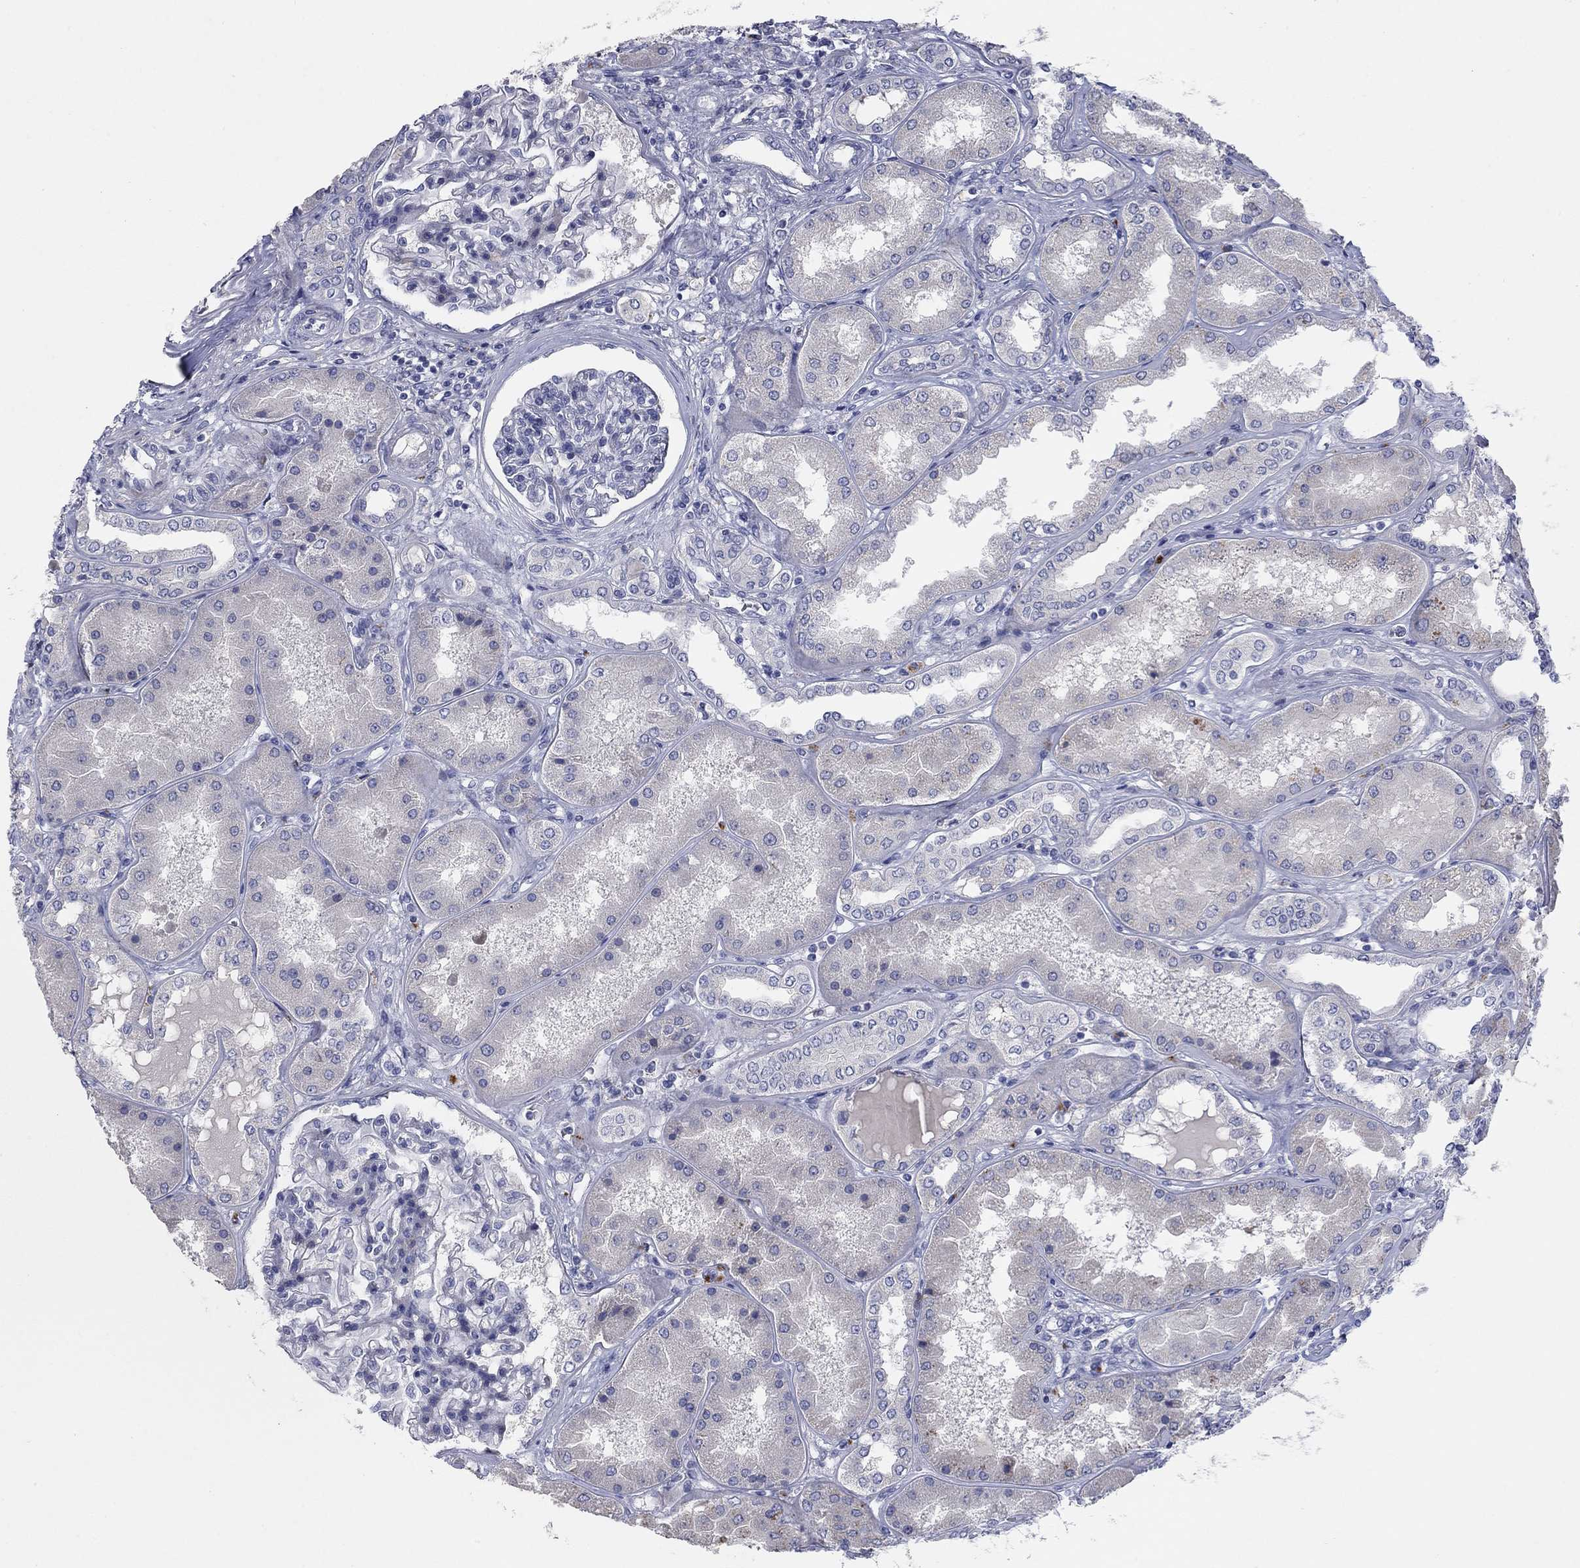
{"staining": {"intensity": "negative", "quantity": "none", "location": "none"}, "tissue": "kidney", "cell_type": "Cells in glomeruli", "image_type": "normal", "snomed": [{"axis": "morphology", "description": "Normal tissue, NOS"}, {"axis": "topography", "description": "Kidney"}], "caption": "Human kidney stained for a protein using immunohistochemistry (IHC) demonstrates no positivity in cells in glomeruli.", "gene": "TMEM249", "patient": {"sex": "female", "age": 56}}